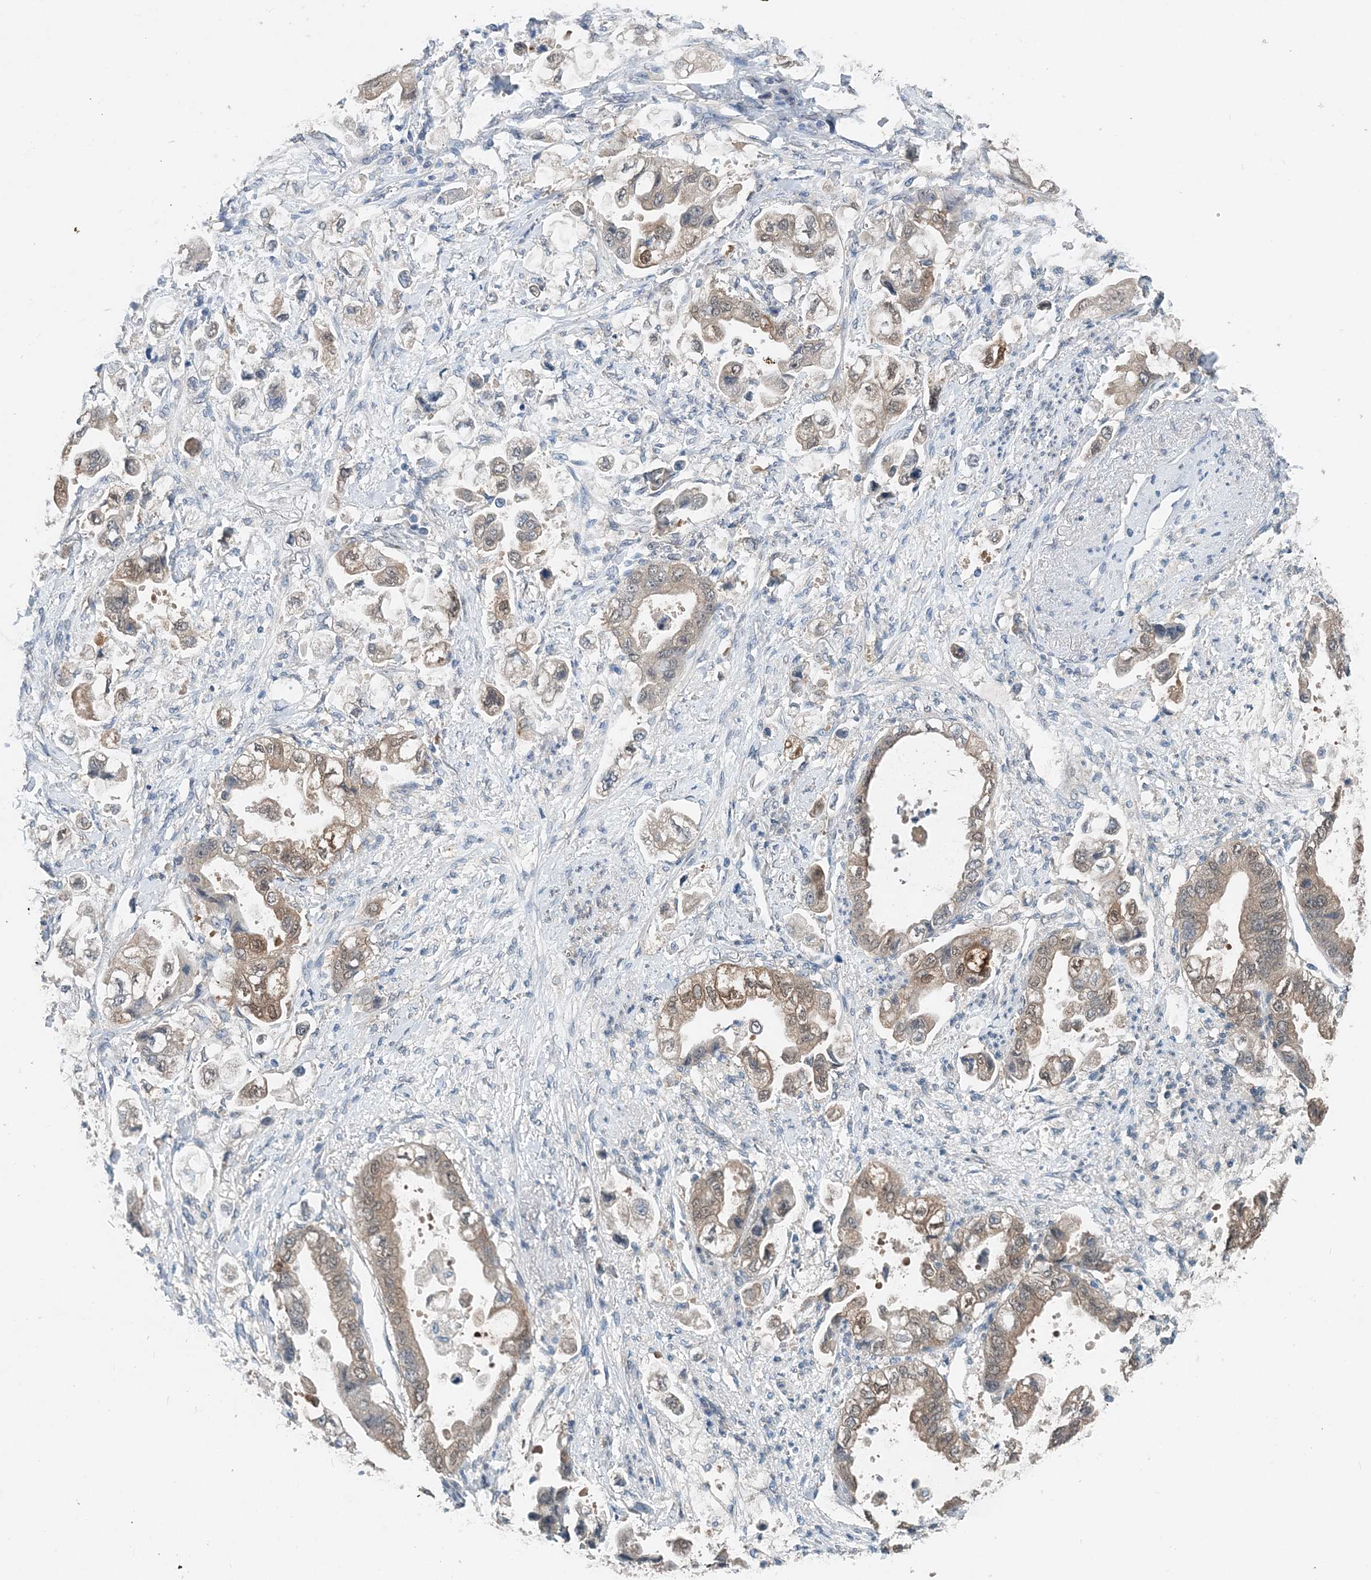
{"staining": {"intensity": "moderate", "quantity": "25%-75%", "location": "cytoplasmic/membranous"}, "tissue": "stomach cancer", "cell_type": "Tumor cells", "image_type": "cancer", "snomed": [{"axis": "morphology", "description": "Adenocarcinoma, NOS"}, {"axis": "topography", "description": "Stomach"}], "caption": "Adenocarcinoma (stomach) tissue exhibits moderate cytoplasmic/membranous expression in approximately 25%-75% of tumor cells, visualized by immunohistochemistry.", "gene": "PFN2", "patient": {"sex": "male", "age": 62}}